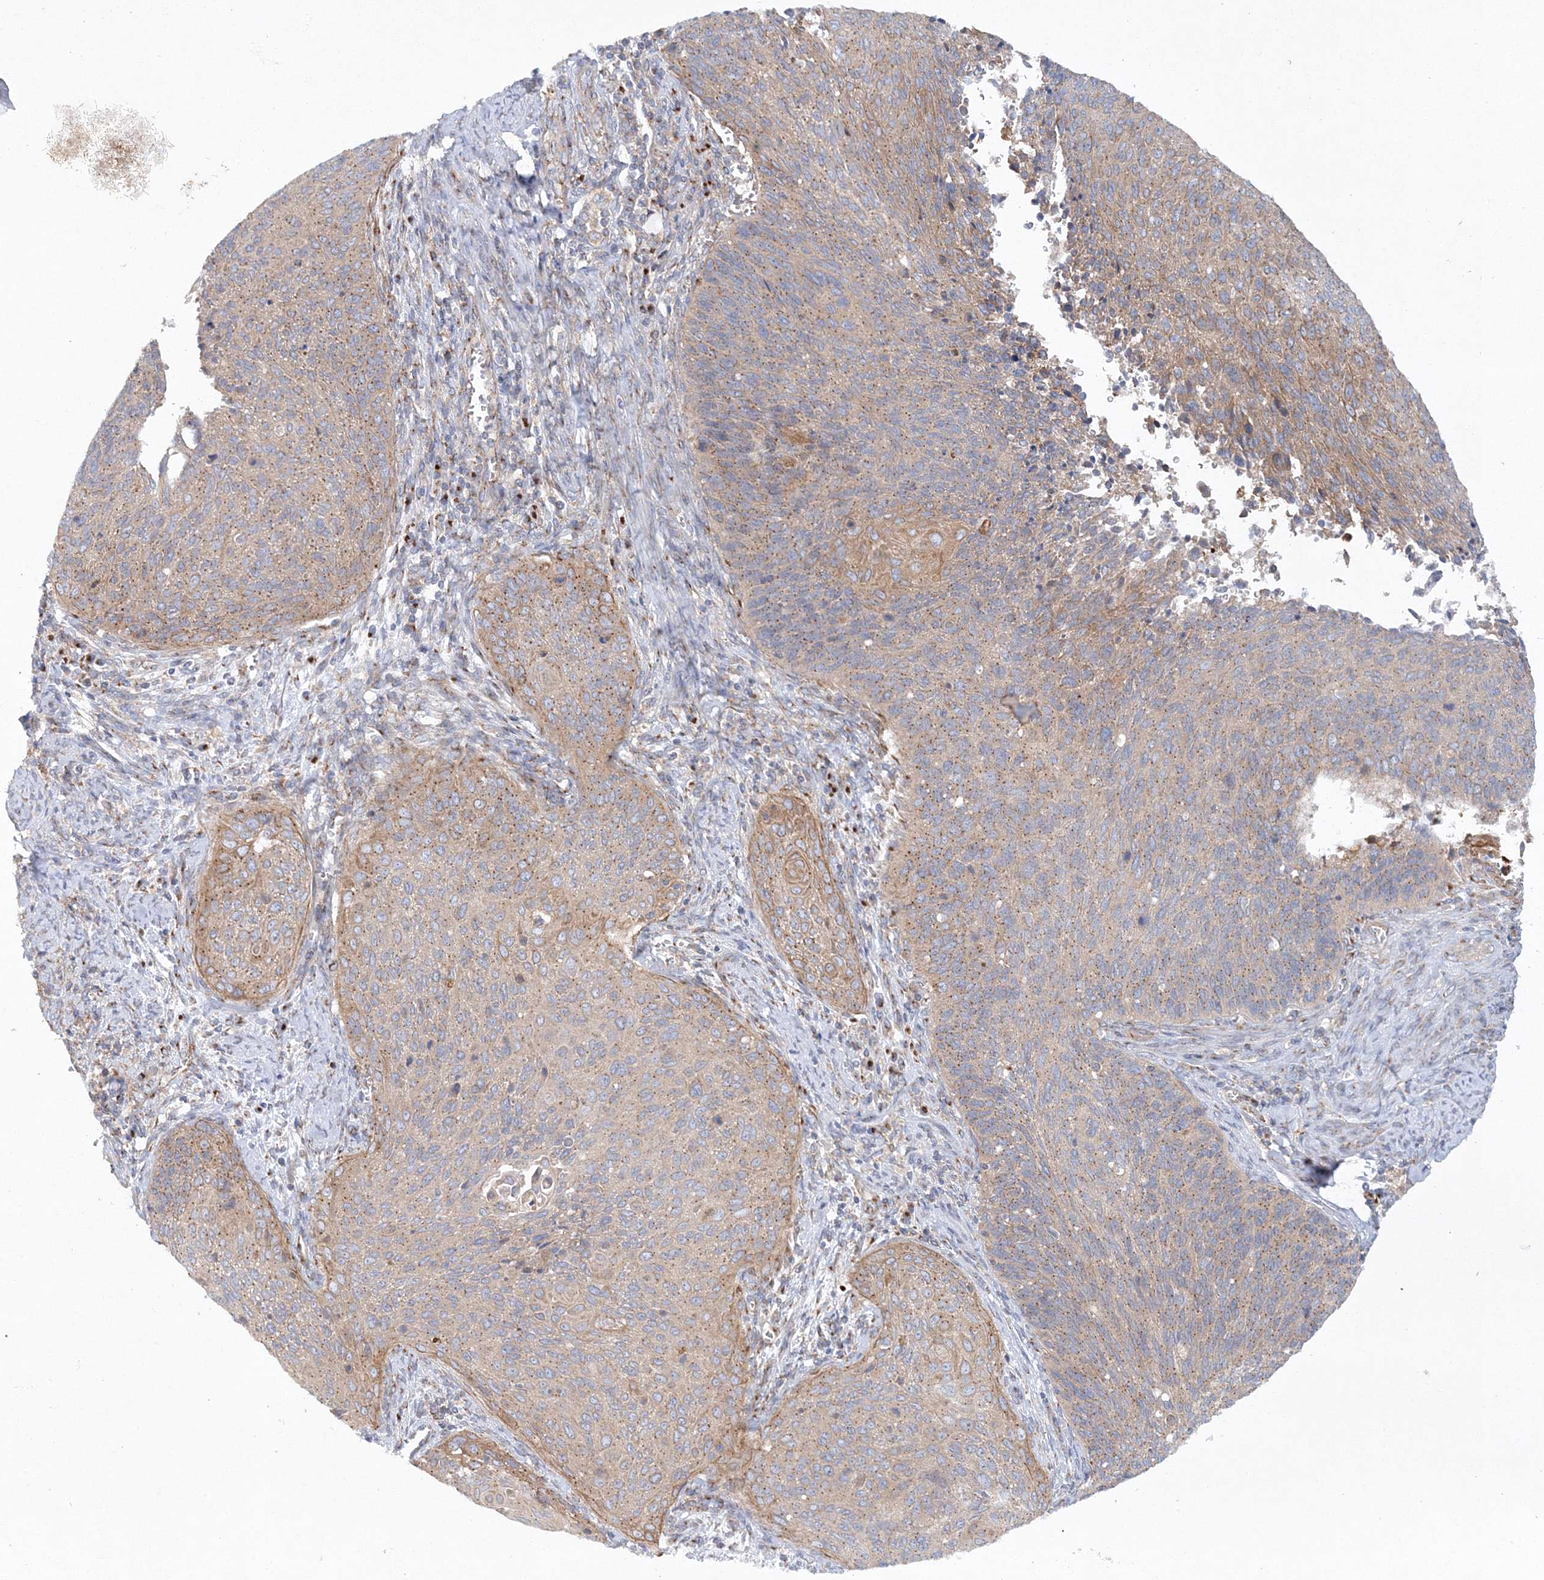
{"staining": {"intensity": "moderate", "quantity": ">75%", "location": "cytoplasmic/membranous"}, "tissue": "cervical cancer", "cell_type": "Tumor cells", "image_type": "cancer", "snomed": [{"axis": "morphology", "description": "Squamous cell carcinoma, NOS"}, {"axis": "topography", "description": "Cervix"}], "caption": "Immunohistochemical staining of cervical cancer (squamous cell carcinoma) shows moderate cytoplasmic/membranous protein staining in approximately >75% of tumor cells.", "gene": "SEC23IP", "patient": {"sex": "female", "age": 55}}